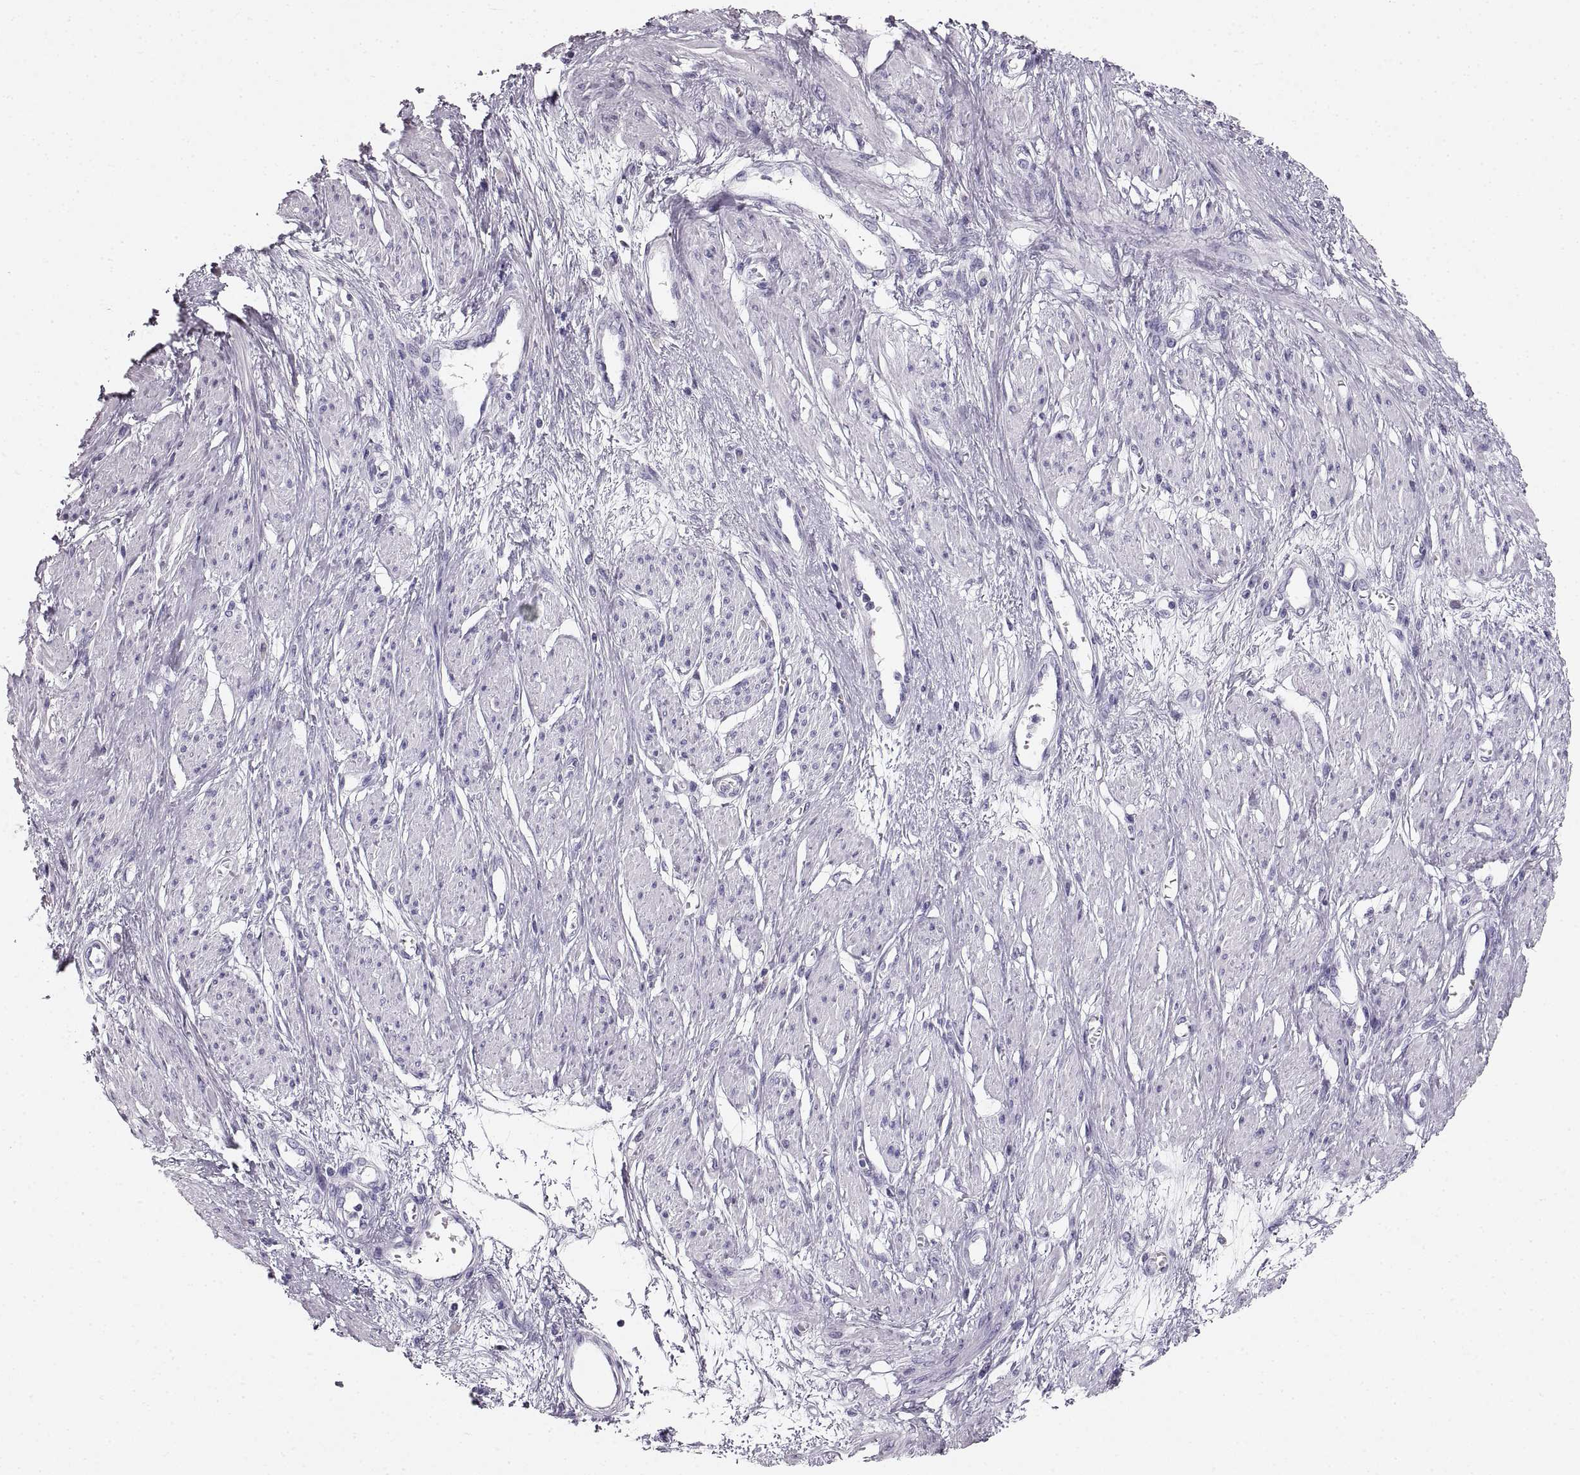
{"staining": {"intensity": "negative", "quantity": "none", "location": "none"}, "tissue": "smooth muscle", "cell_type": "Smooth muscle cells", "image_type": "normal", "snomed": [{"axis": "morphology", "description": "Normal tissue, NOS"}, {"axis": "topography", "description": "Smooth muscle"}, {"axis": "topography", "description": "Uterus"}], "caption": "Immunohistochemistry of normal human smooth muscle shows no staining in smooth muscle cells. The staining was performed using DAB to visualize the protein expression in brown, while the nuclei were stained in blue with hematoxylin (Magnification: 20x).", "gene": "CRYAA", "patient": {"sex": "female", "age": 39}}